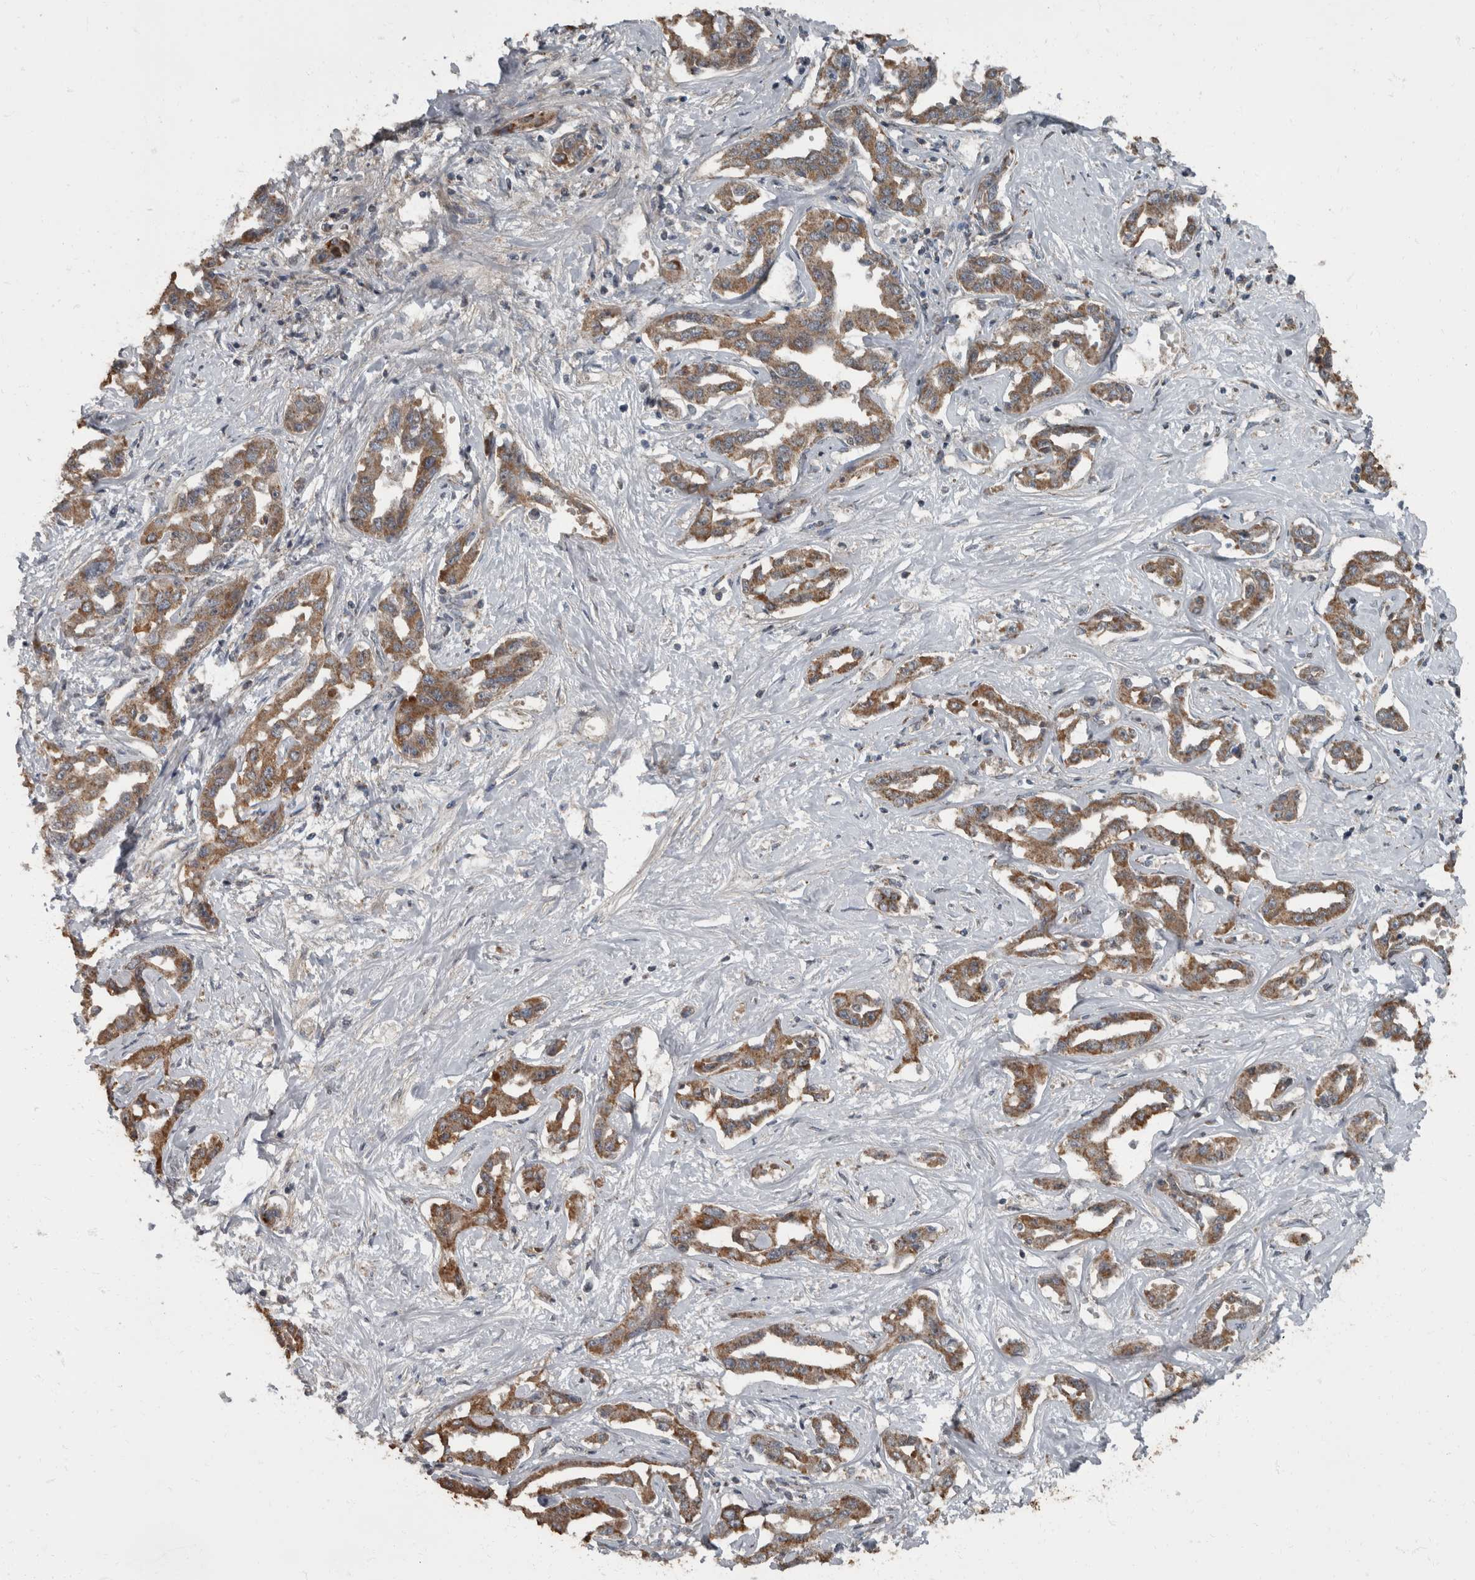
{"staining": {"intensity": "moderate", "quantity": ">75%", "location": "cytoplasmic/membranous"}, "tissue": "liver cancer", "cell_type": "Tumor cells", "image_type": "cancer", "snomed": [{"axis": "morphology", "description": "Cholangiocarcinoma"}, {"axis": "topography", "description": "Liver"}], "caption": "Immunohistochemical staining of human liver cholangiocarcinoma reveals medium levels of moderate cytoplasmic/membranous expression in about >75% of tumor cells.", "gene": "RABGGTB", "patient": {"sex": "male", "age": 59}}